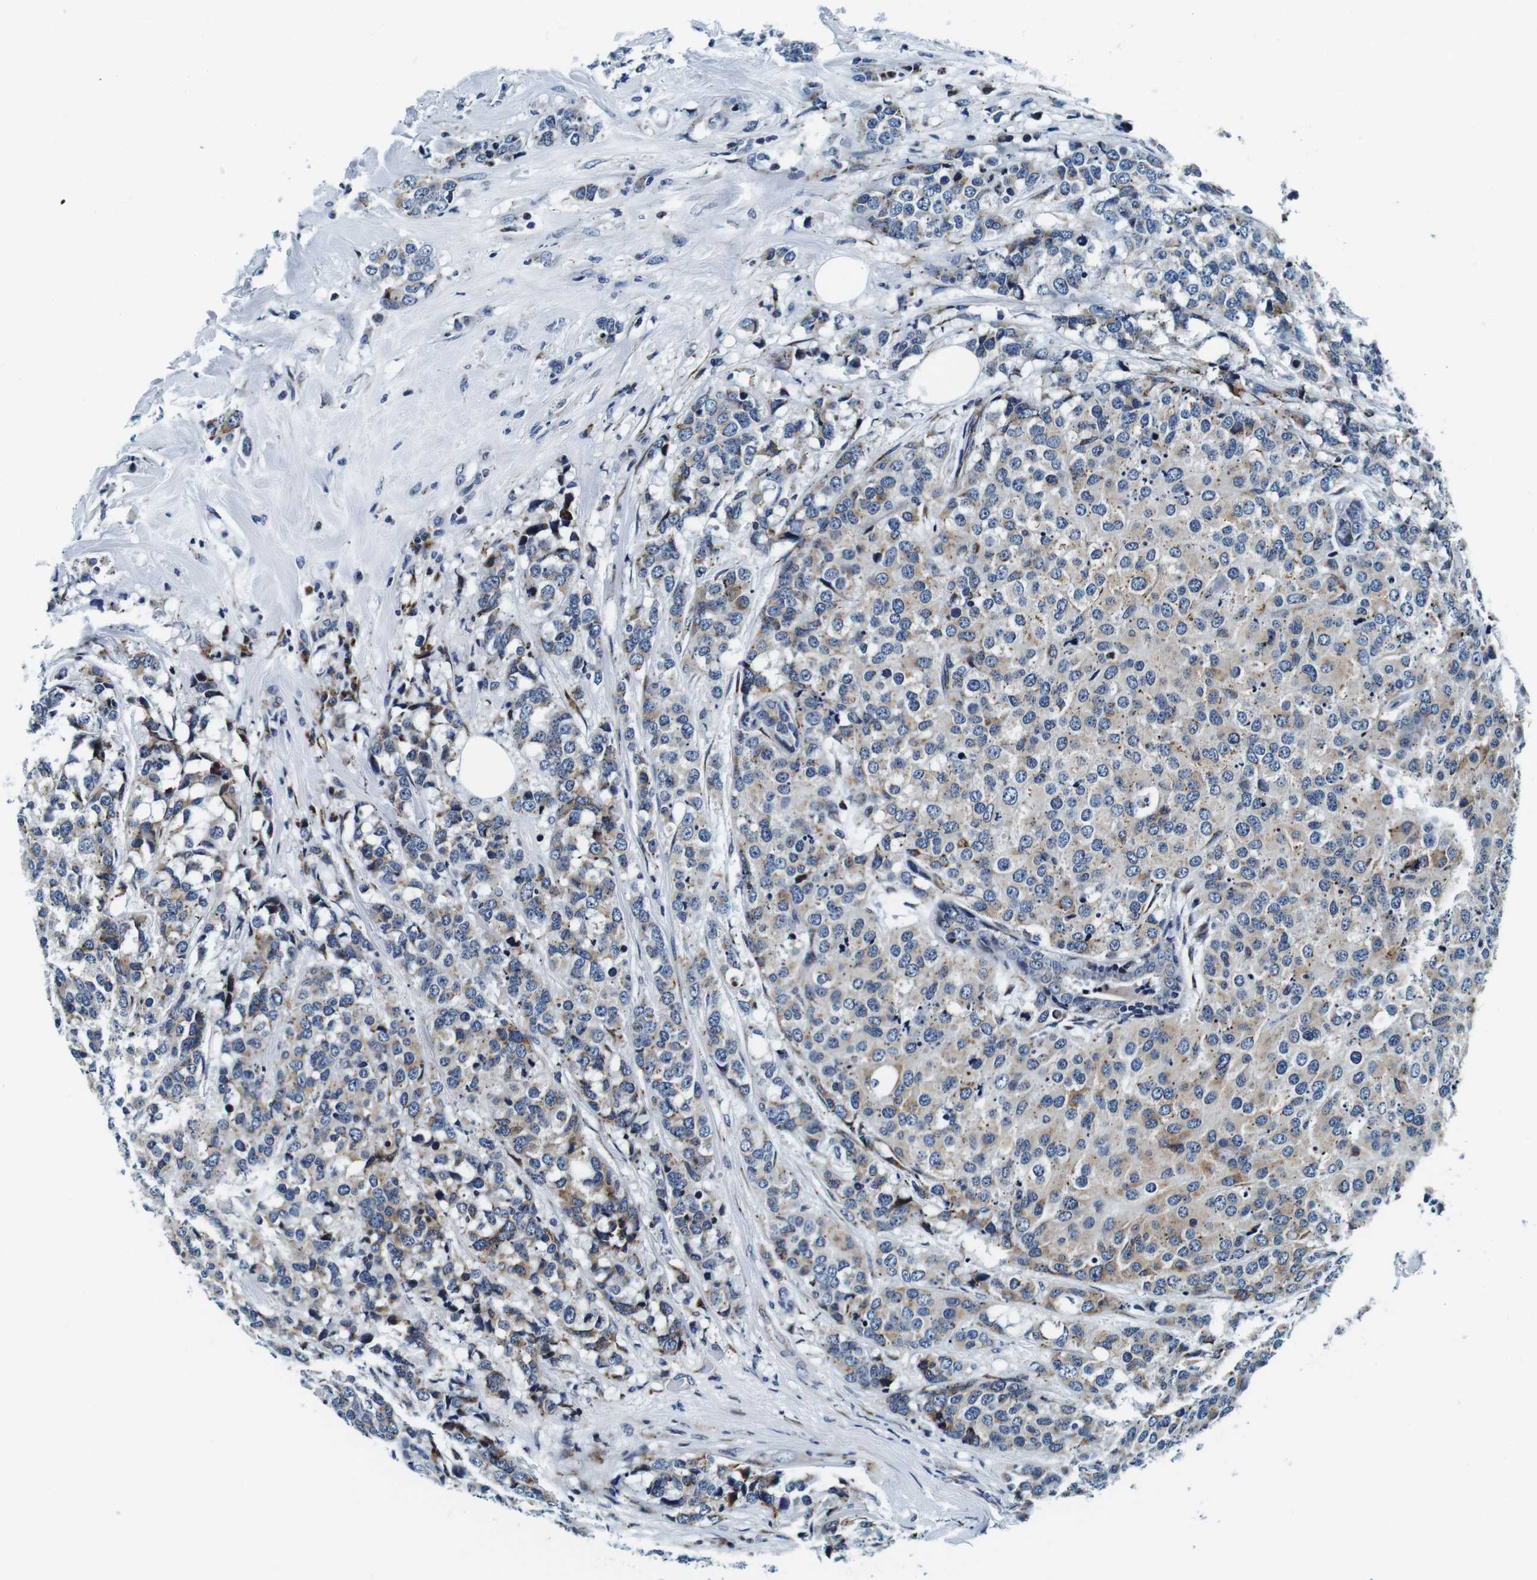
{"staining": {"intensity": "moderate", "quantity": "25%-75%", "location": "cytoplasmic/membranous"}, "tissue": "breast cancer", "cell_type": "Tumor cells", "image_type": "cancer", "snomed": [{"axis": "morphology", "description": "Lobular carcinoma"}, {"axis": "topography", "description": "Breast"}], "caption": "A histopathology image of lobular carcinoma (breast) stained for a protein exhibits moderate cytoplasmic/membranous brown staining in tumor cells.", "gene": "FAR2", "patient": {"sex": "female", "age": 59}}